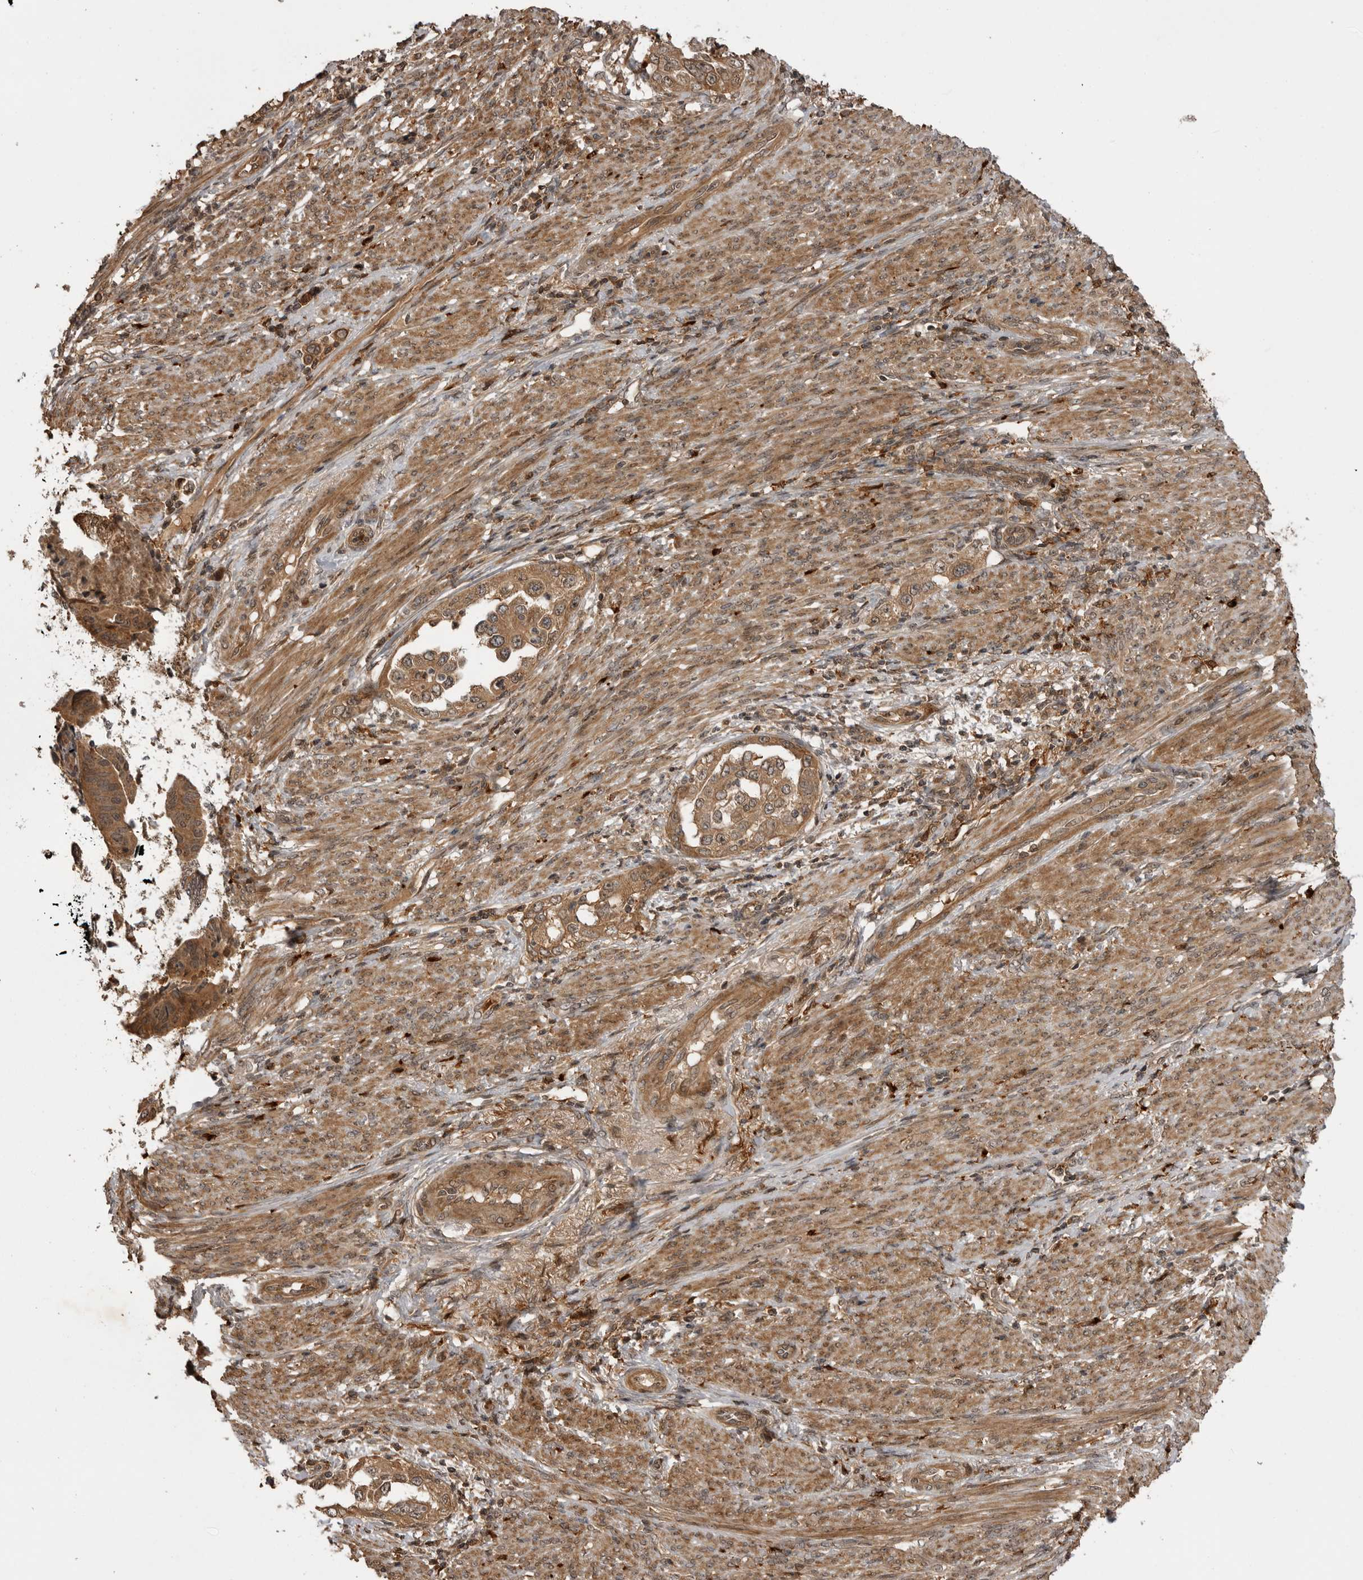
{"staining": {"intensity": "moderate", "quantity": ">75%", "location": "cytoplasmic/membranous,nuclear"}, "tissue": "endometrial cancer", "cell_type": "Tumor cells", "image_type": "cancer", "snomed": [{"axis": "morphology", "description": "Adenocarcinoma, NOS"}, {"axis": "topography", "description": "Endometrium"}], "caption": "Endometrial adenocarcinoma stained for a protein reveals moderate cytoplasmic/membranous and nuclear positivity in tumor cells. The staining is performed using DAB (3,3'-diaminobenzidine) brown chromogen to label protein expression. The nuclei are counter-stained blue using hematoxylin.", "gene": "AKAP7", "patient": {"sex": "female", "age": 85}}